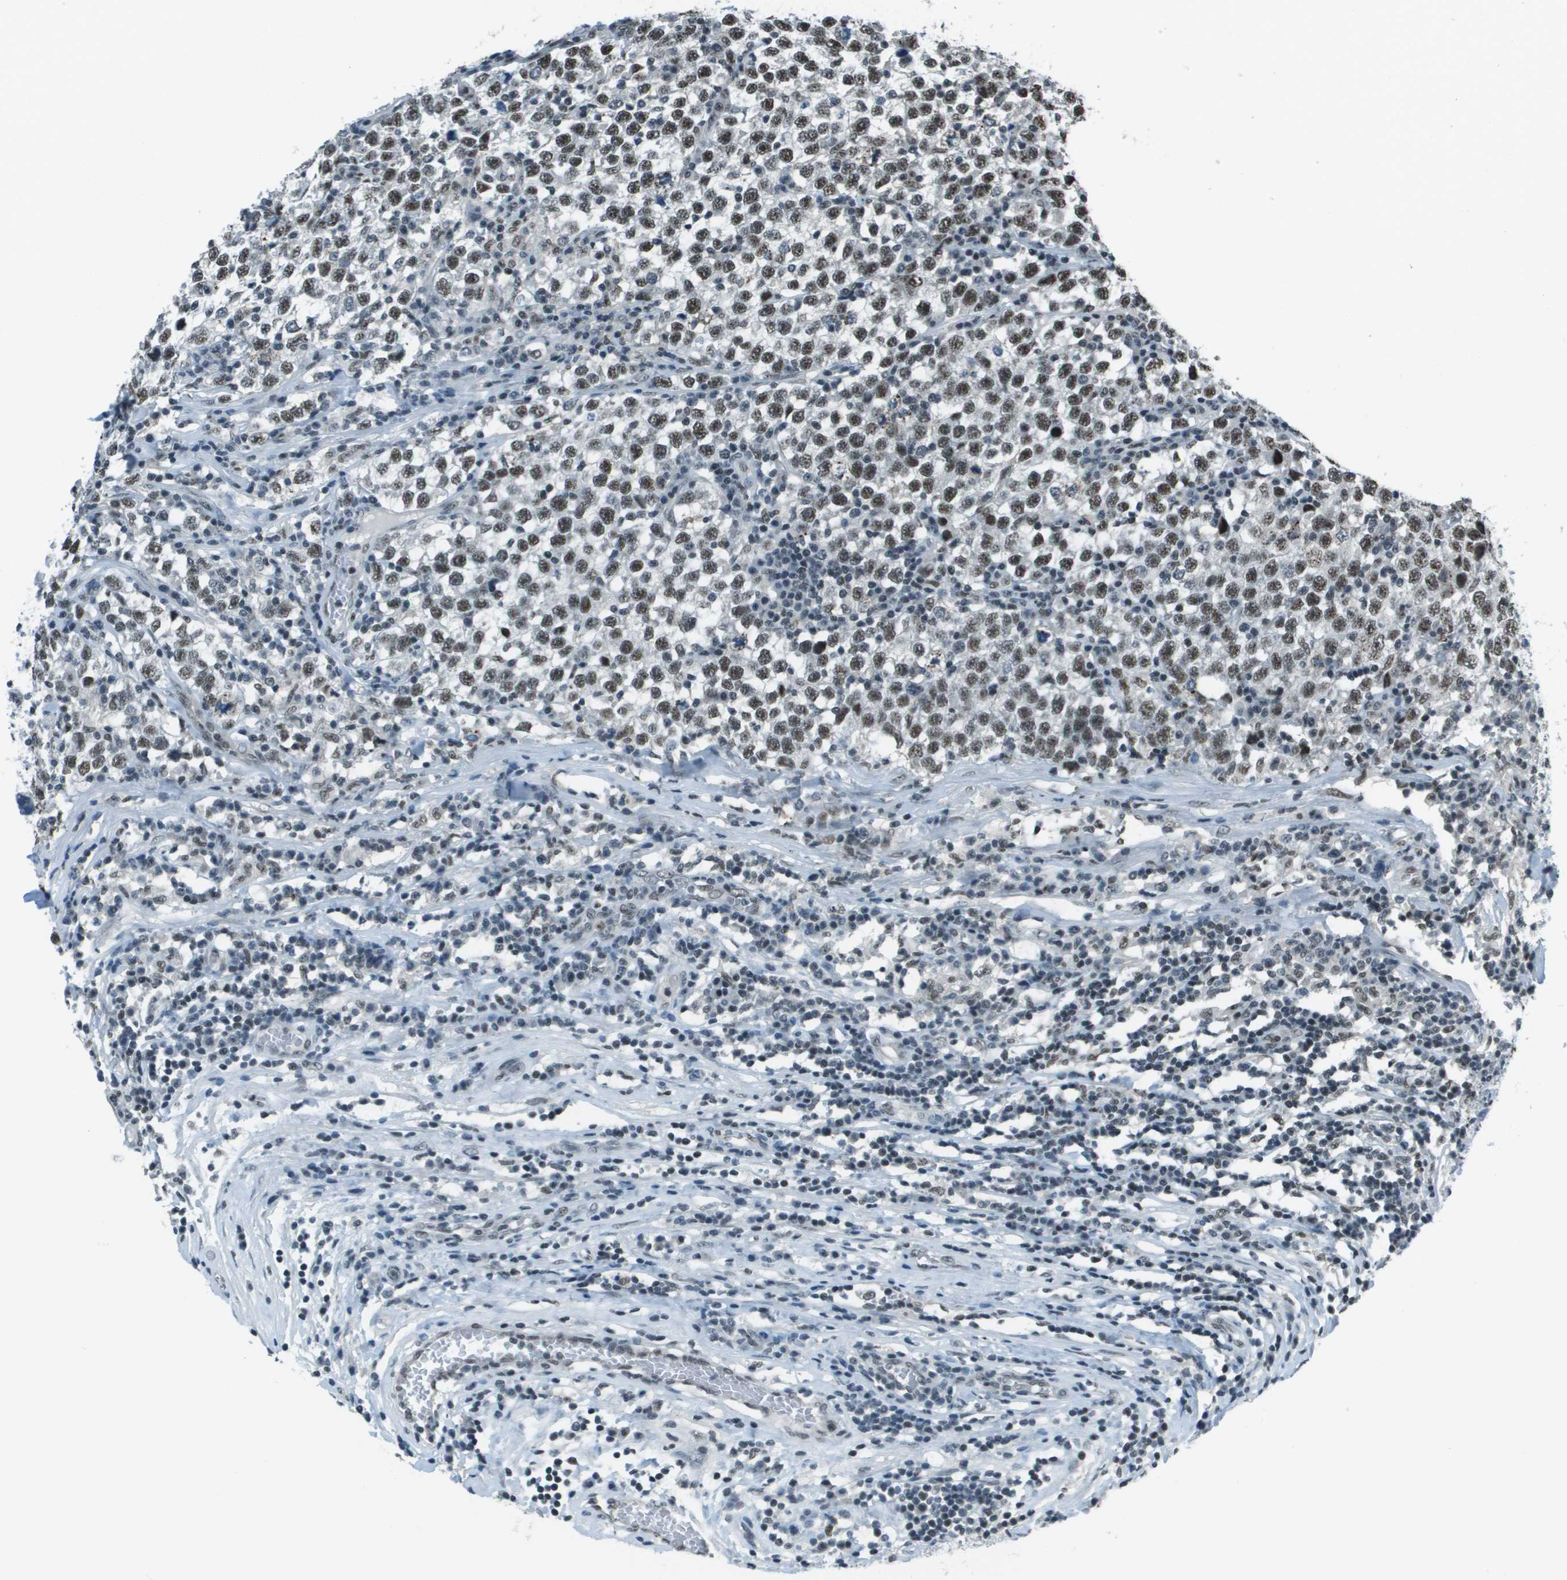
{"staining": {"intensity": "strong", "quantity": ">75%", "location": "nuclear"}, "tissue": "testis cancer", "cell_type": "Tumor cells", "image_type": "cancer", "snomed": [{"axis": "morphology", "description": "Seminoma, NOS"}, {"axis": "topography", "description": "Testis"}], "caption": "Immunohistochemistry (IHC) of testis cancer demonstrates high levels of strong nuclear staining in about >75% of tumor cells.", "gene": "DEPDC1", "patient": {"sex": "male", "age": 43}}